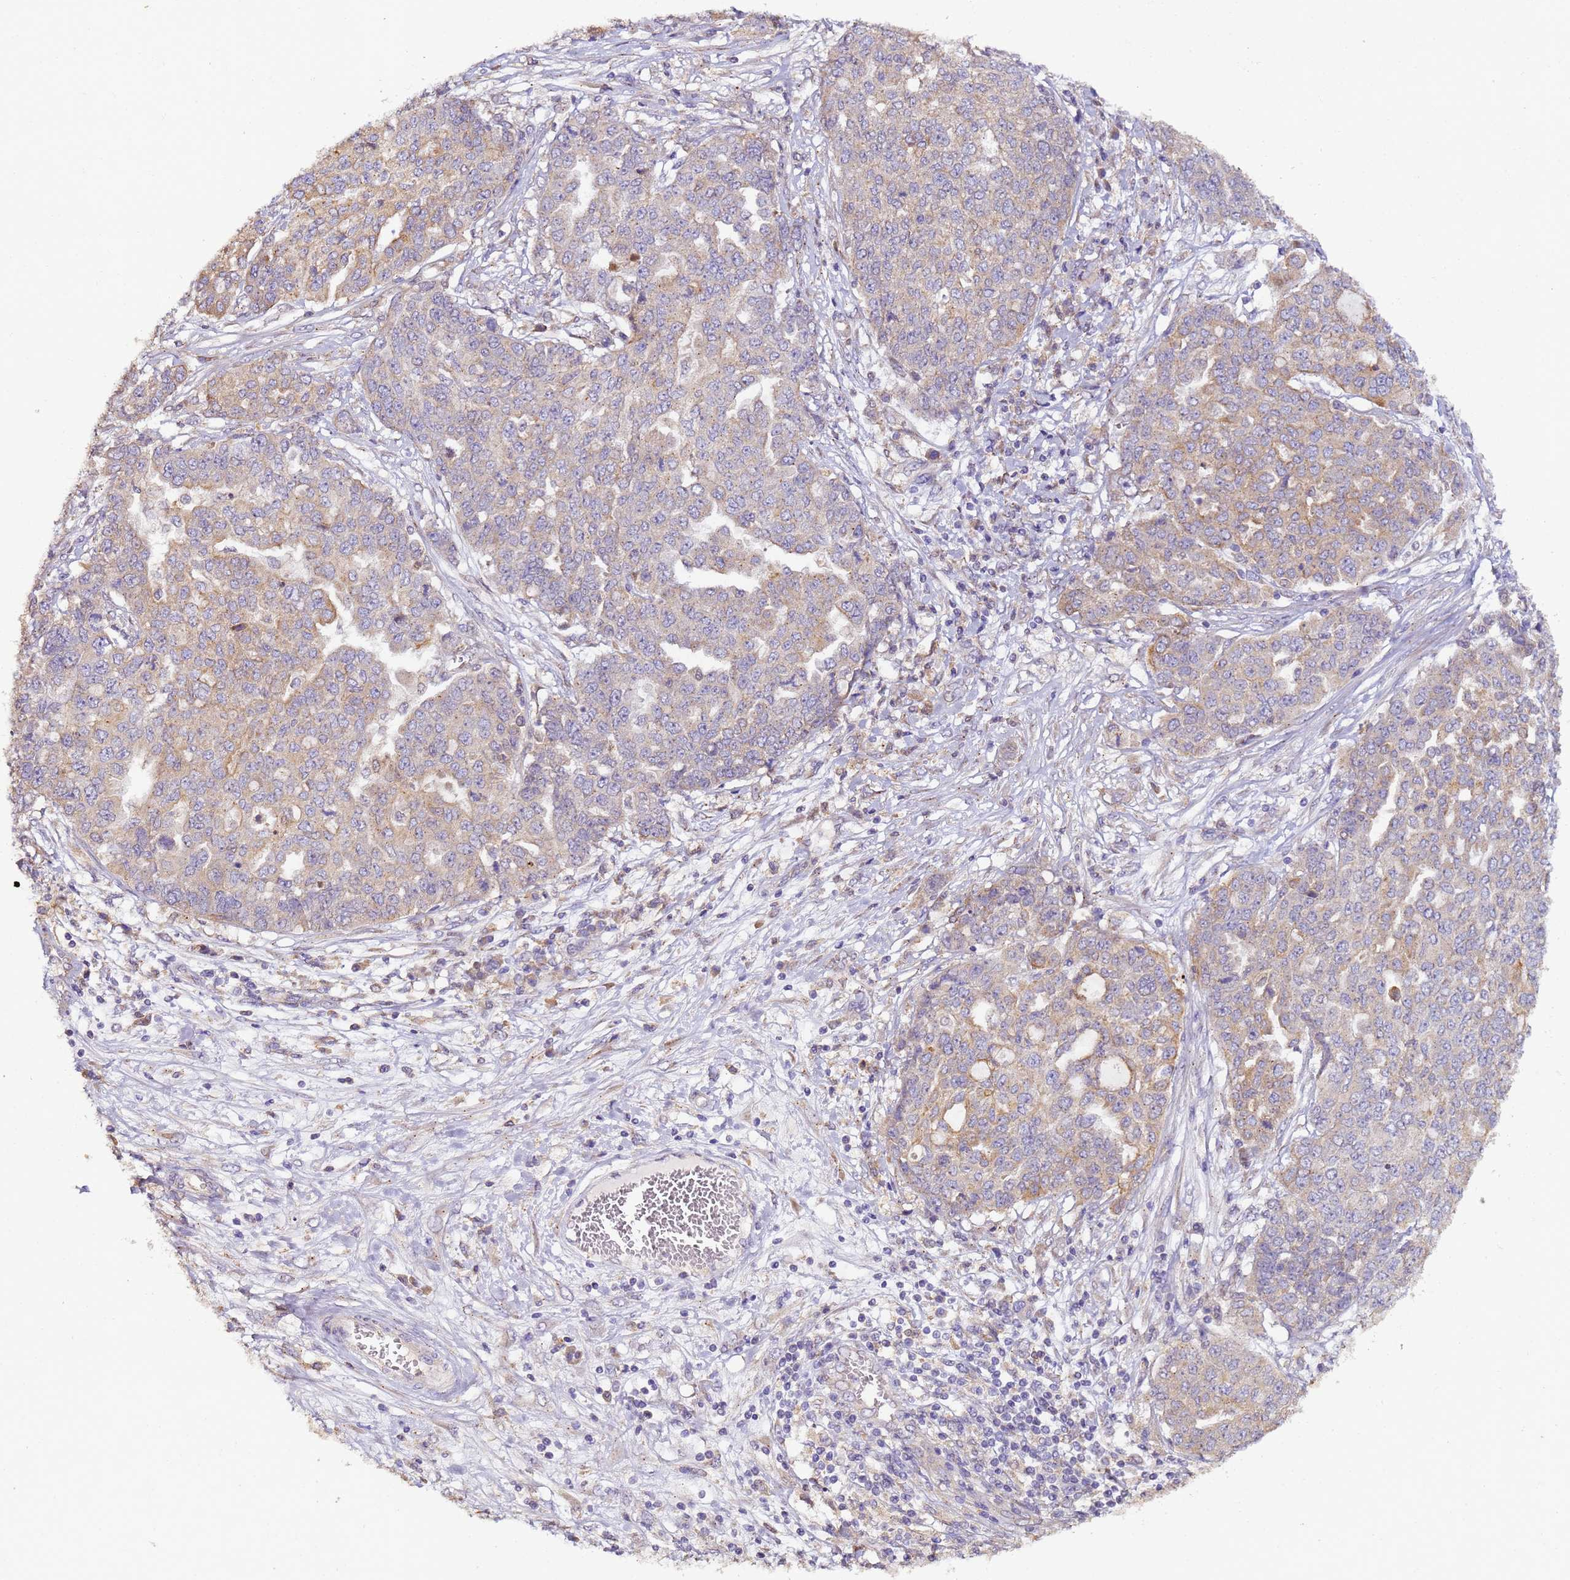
{"staining": {"intensity": "weak", "quantity": "25%-75%", "location": "cytoplasmic/membranous"}, "tissue": "ovarian cancer", "cell_type": "Tumor cells", "image_type": "cancer", "snomed": [{"axis": "morphology", "description": "Cystadenocarcinoma, serous, NOS"}, {"axis": "topography", "description": "Soft tissue"}, {"axis": "topography", "description": "Ovary"}], "caption": "Immunohistochemistry of serous cystadenocarcinoma (ovarian) demonstrates low levels of weak cytoplasmic/membranous positivity in approximately 25%-75% of tumor cells.", "gene": "TIGAR", "patient": {"sex": "female", "age": 57}}